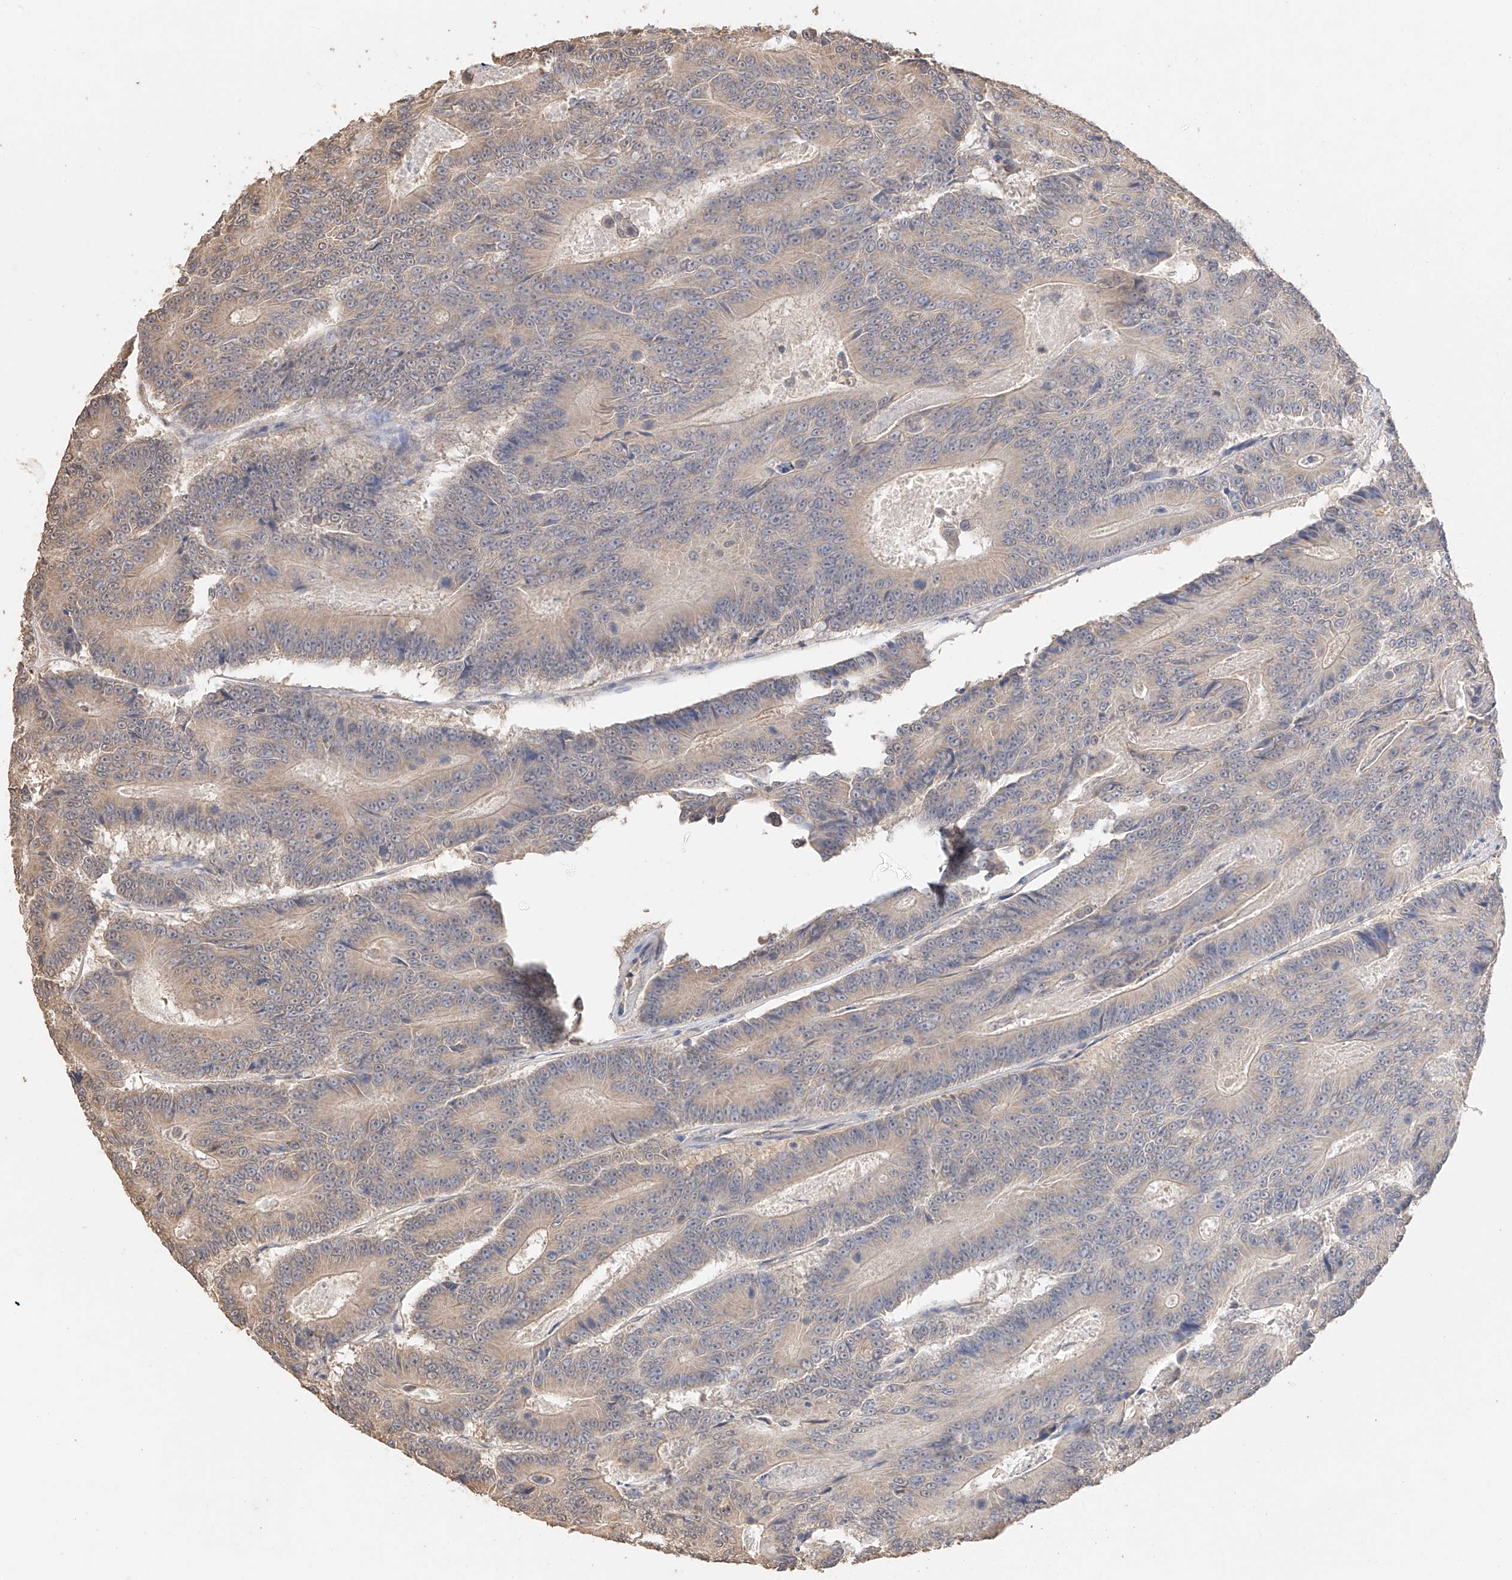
{"staining": {"intensity": "weak", "quantity": "25%-75%", "location": "cytoplasmic/membranous"}, "tissue": "colorectal cancer", "cell_type": "Tumor cells", "image_type": "cancer", "snomed": [{"axis": "morphology", "description": "Adenocarcinoma, NOS"}, {"axis": "topography", "description": "Colon"}], "caption": "Human colorectal adenocarcinoma stained with a protein marker reveals weak staining in tumor cells.", "gene": "IL22RA2", "patient": {"sex": "male", "age": 83}}